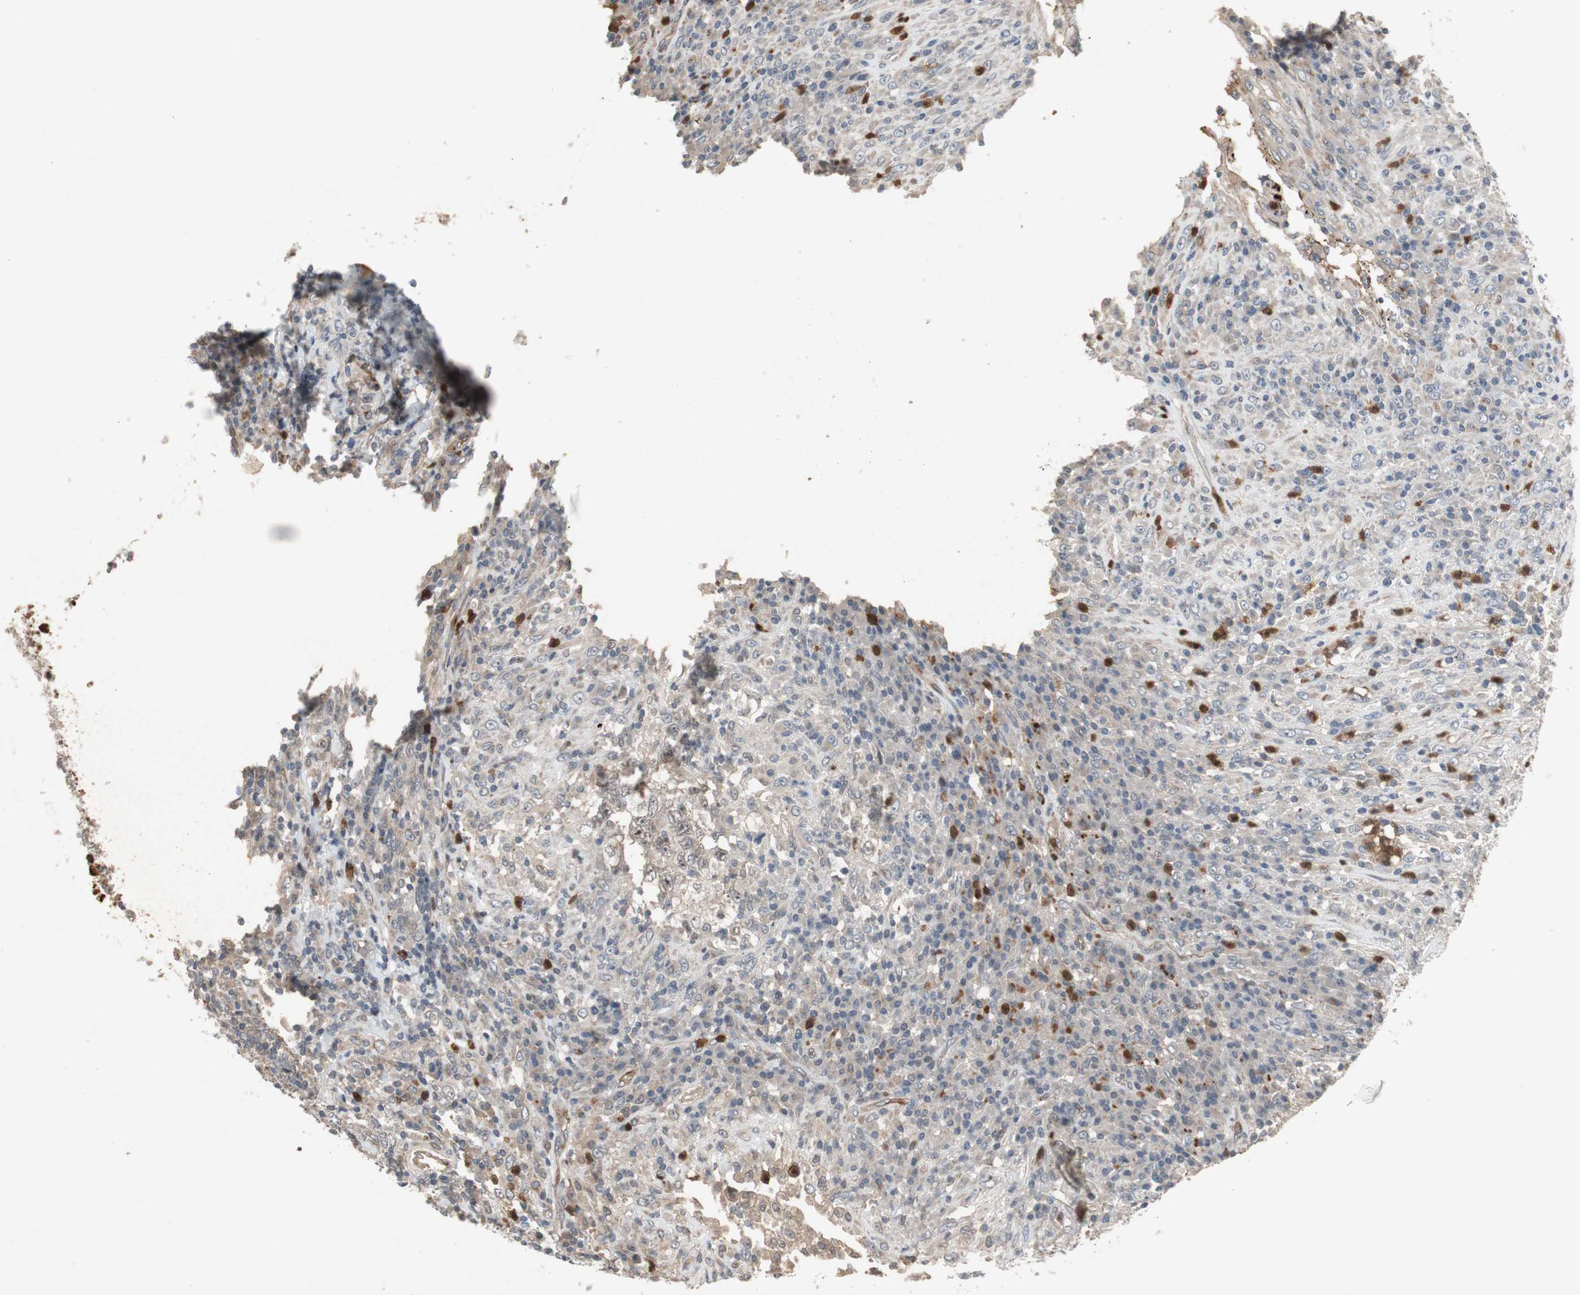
{"staining": {"intensity": "weak", "quantity": "<25%", "location": "cytoplasmic/membranous,nuclear"}, "tissue": "testis cancer", "cell_type": "Tumor cells", "image_type": "cancer", "snomed": [{"axis": "morphology", "description": "Necrosis, NOS"}, {"axis": "morphology", "description": "Carcinoma, Embryonal, NOS"}, {"axis": "topography", "description": "Testis"}], "caption": "Tumor cells show no significant staining in testis cancer. Nuclei are stained in blue.", "gene": "SNX4", "patient": {"sex": "male", "age": 19}}